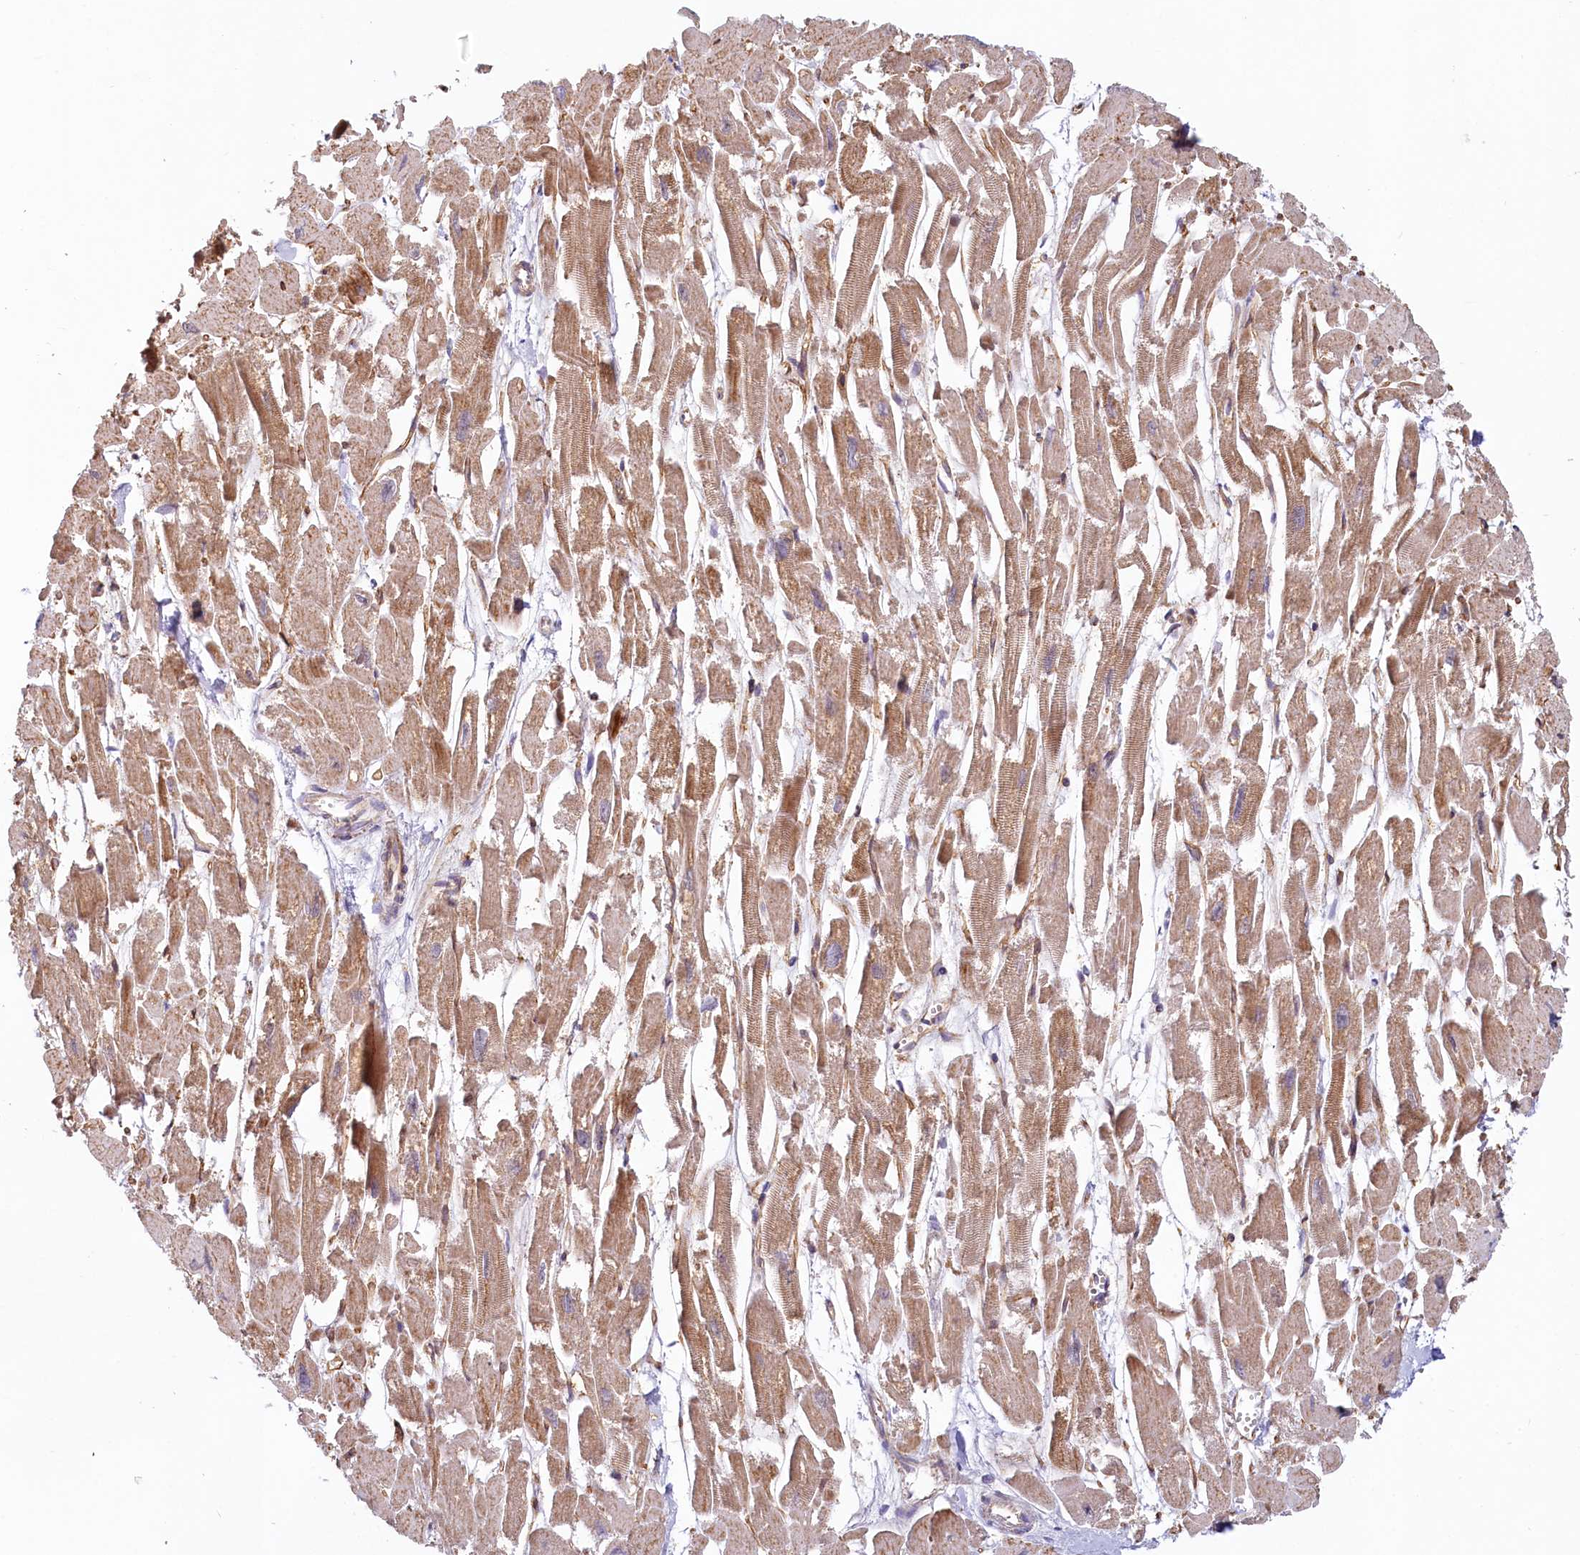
{"staining": {"intensity": "moderate", "quantity": ">75%", "location": "cytoplasmic/membranous"}, "tissue": "heart muscle", "cell_type": "Cardiomyocytes", "image_type": "normal", "snomed": [{"axis": "morphology", "description": "Normal tissue, NOS"}, {"axis": "topography", "description": "Heart"}], "caption": "Immunohistochemistry micrograph of normal human heart muscle stained for a protein (brown), which reveals medium levels of moderate cytoplasmic/membranous expression in approximately >75% of cardiomyocytes.", "gene": "LMOD3", "patient": {"sex": "male", "age": 54}}